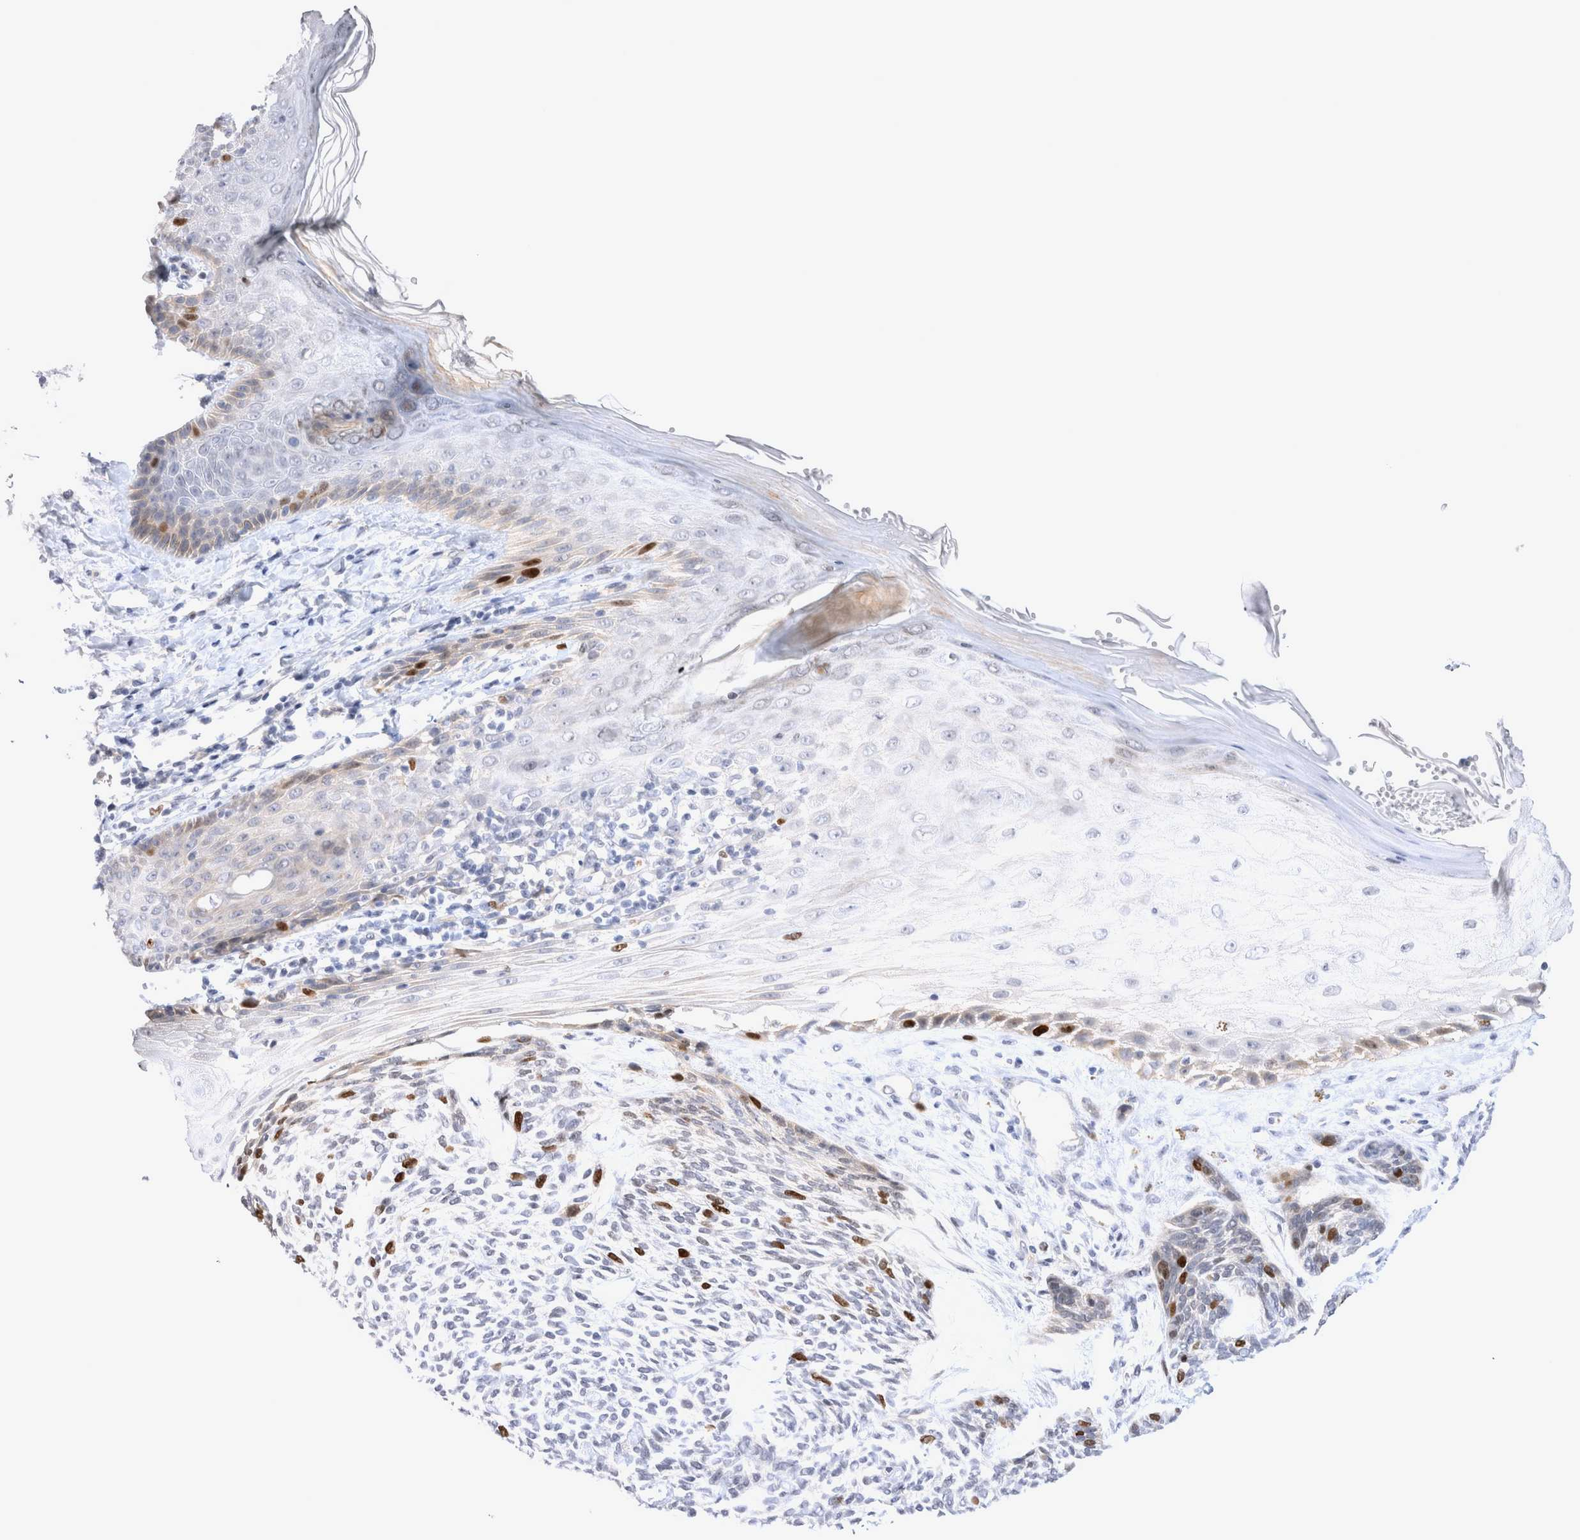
{"staining": {"intensity": "strong", "quantity": "<25%", "location": "nuclear"}, "tissue": "skin cancer", "cell_type": "Tumor cells", "image_type": "cancer", "snomed": [{"axis": "morphology", "description": "Basal cell carcinoma"}, {"axis": "topography", "description": "Skin"}], "caption": "Skin basal cell carcinoma tissue displays strong nuclear staining in approximately <25% of tumor cells, visualized by immunohistochemistry.", "gene": "KIF18B", "patient": {"sex": "male", "age": 55}}